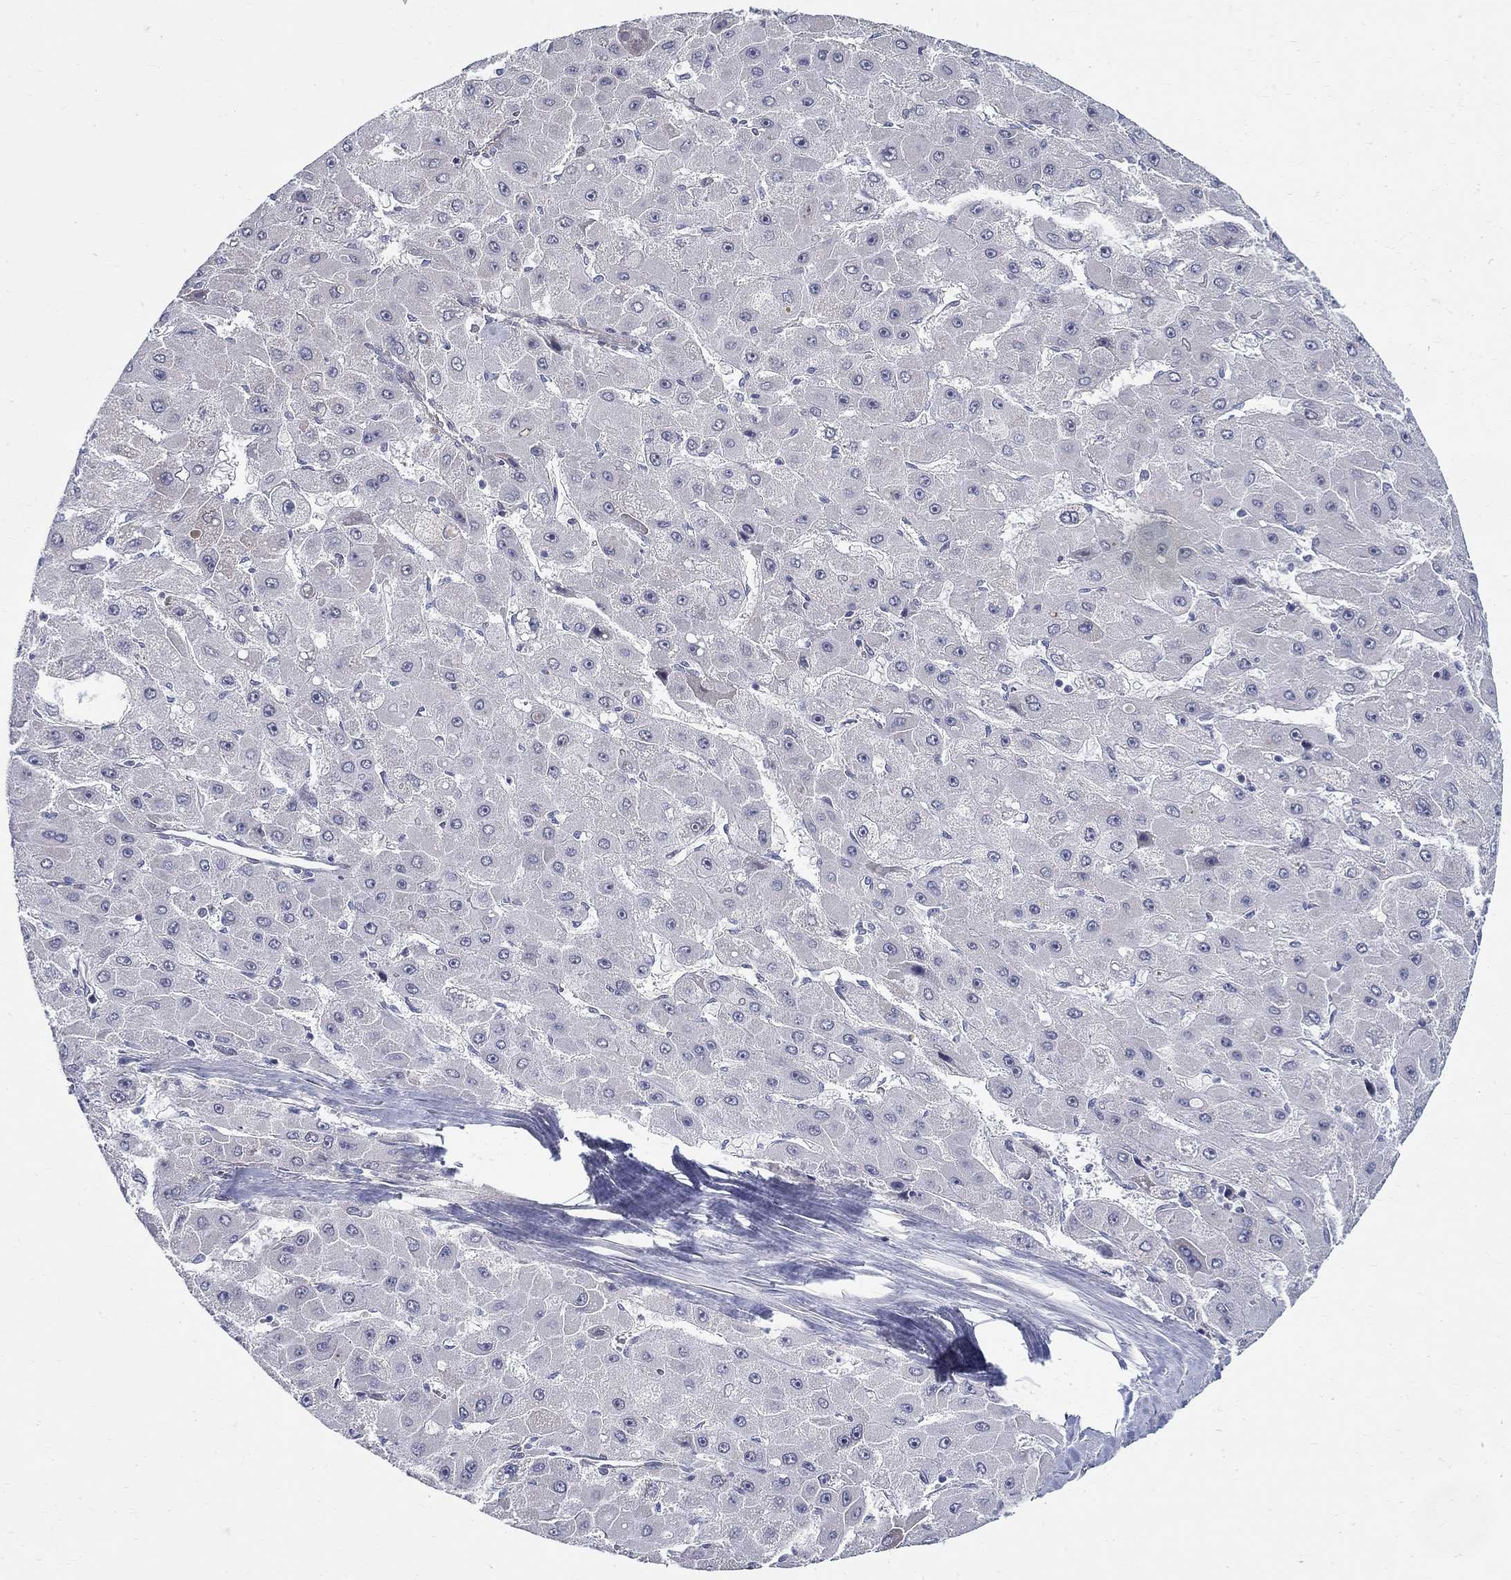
{"staining": {"intensity": "negative", "quantity": "none", "location": "none"}, "tissue": "liver cancer", "cell_type": "Tumor cells", "image_type": "cancer", "snomed": [{"axis": "morphology", "description": "Carcinoma, Hepatocellular, NOS"}, {"axis": "topography", "description": "Liver"}], "caption": "A histopathology image of human liver cancer is negative for staining in tumor cells.", "gene": "C16orf46", "patient": {"sex": "female", "age": 25}}